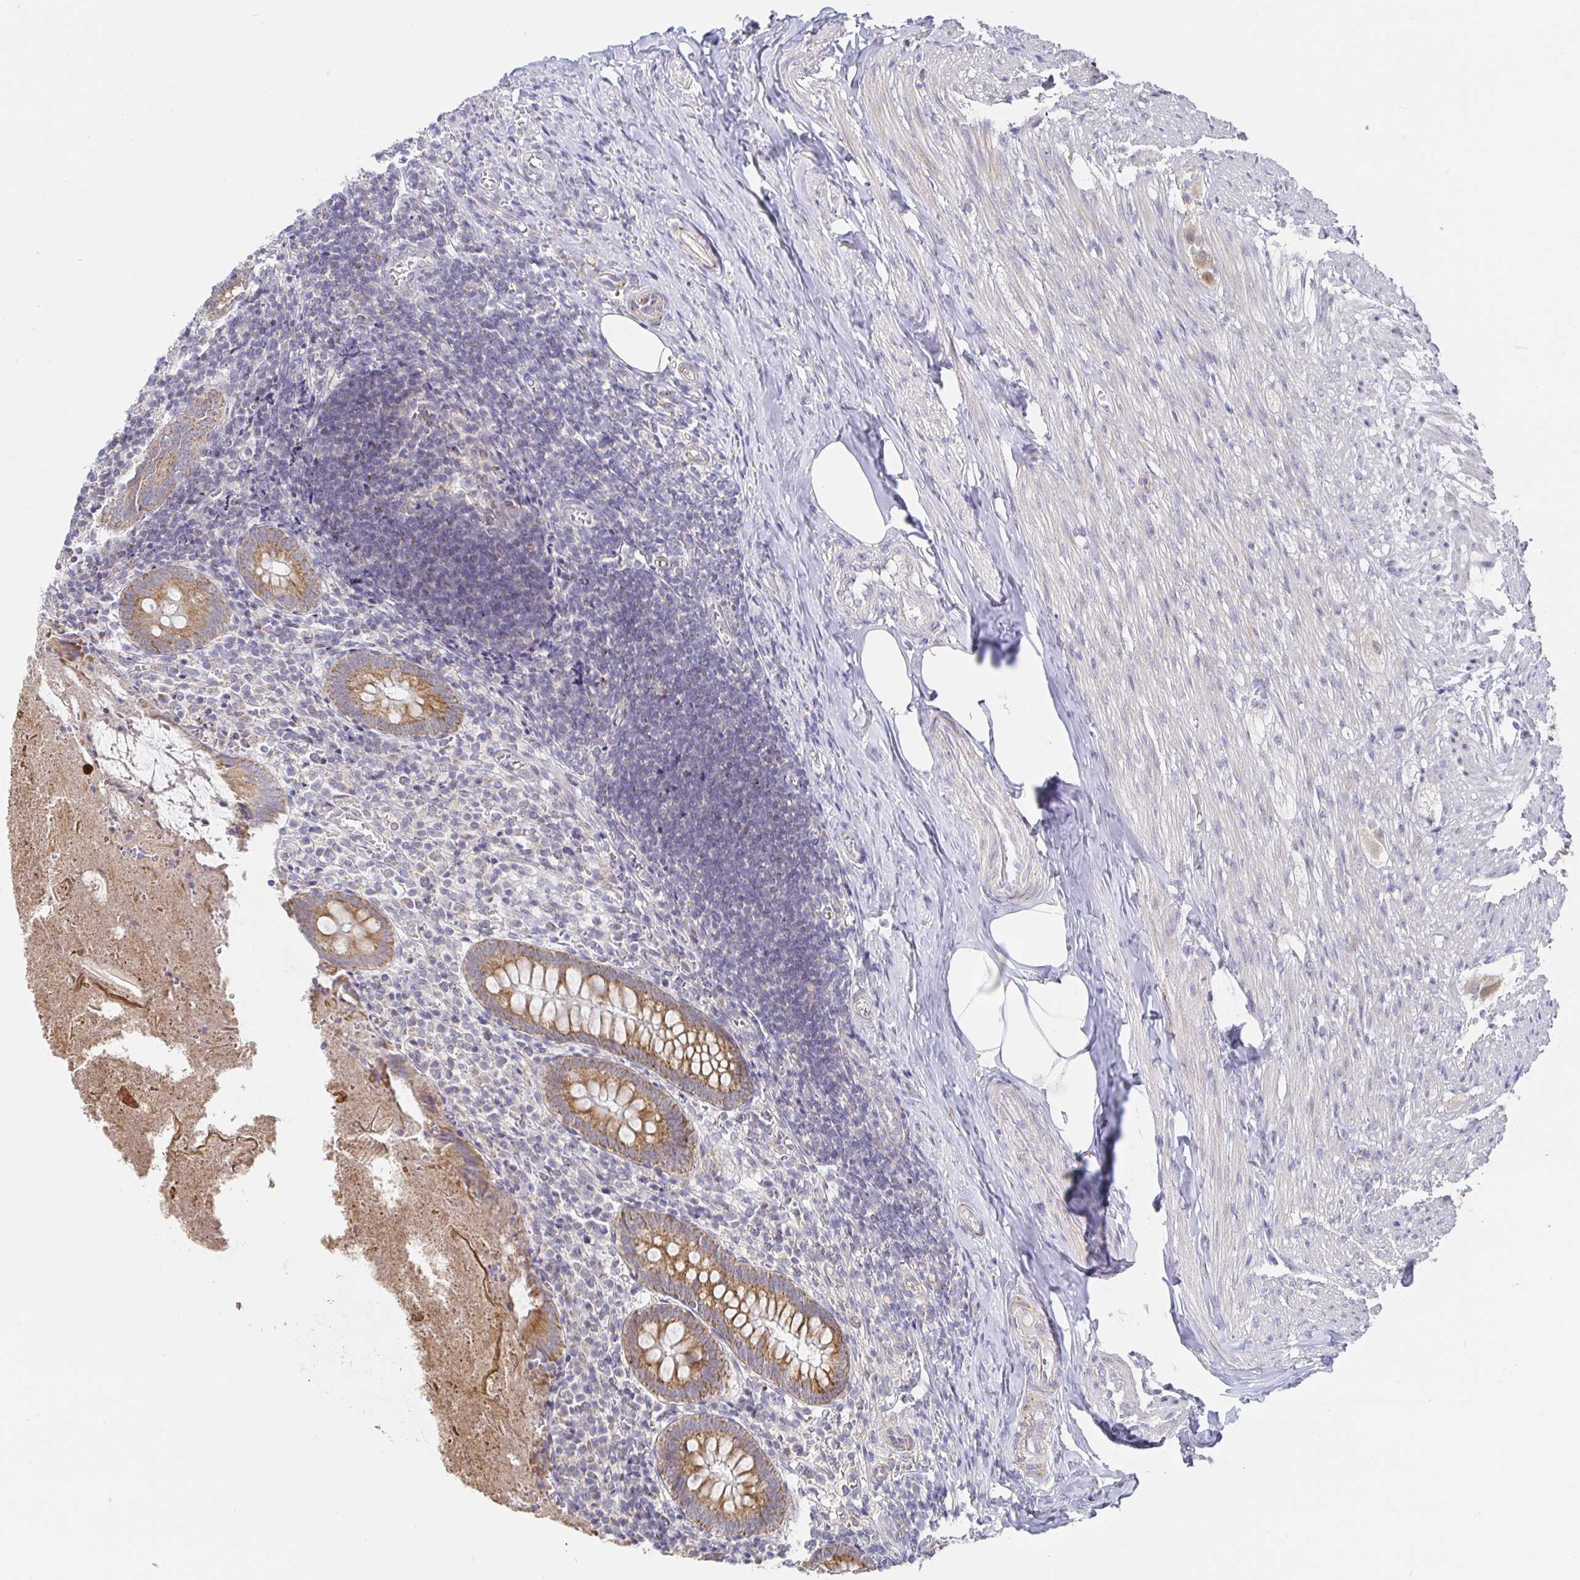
{"staining": {"intensity": "moderate", "quantity": ">75%", "location": "cytoplasmic/membranous"}, "tissue": "appendix", "cell_type": "Glandular cells", "image_type": "normal", "snomed": [{"axis": "morphology", "description": "Normal tissue, NOS"}, {"axis": "topography", "description": "Appendix"}], "caption": "IHC staining of normal appendix, which exhibits medium levels of moderate cytoplasmic/membranous positivity in approximately >75% of glandular cells indicating moderate cytoplasmic/membranous protein positivity. The staining was performed using DAB (3,3'-diaminobenzidine) (brown) for protein detection and nuclei were counterstained in hematoxylin (blue).", "gene": "CIT", "patient": {"sex": "female", "age": 17}}